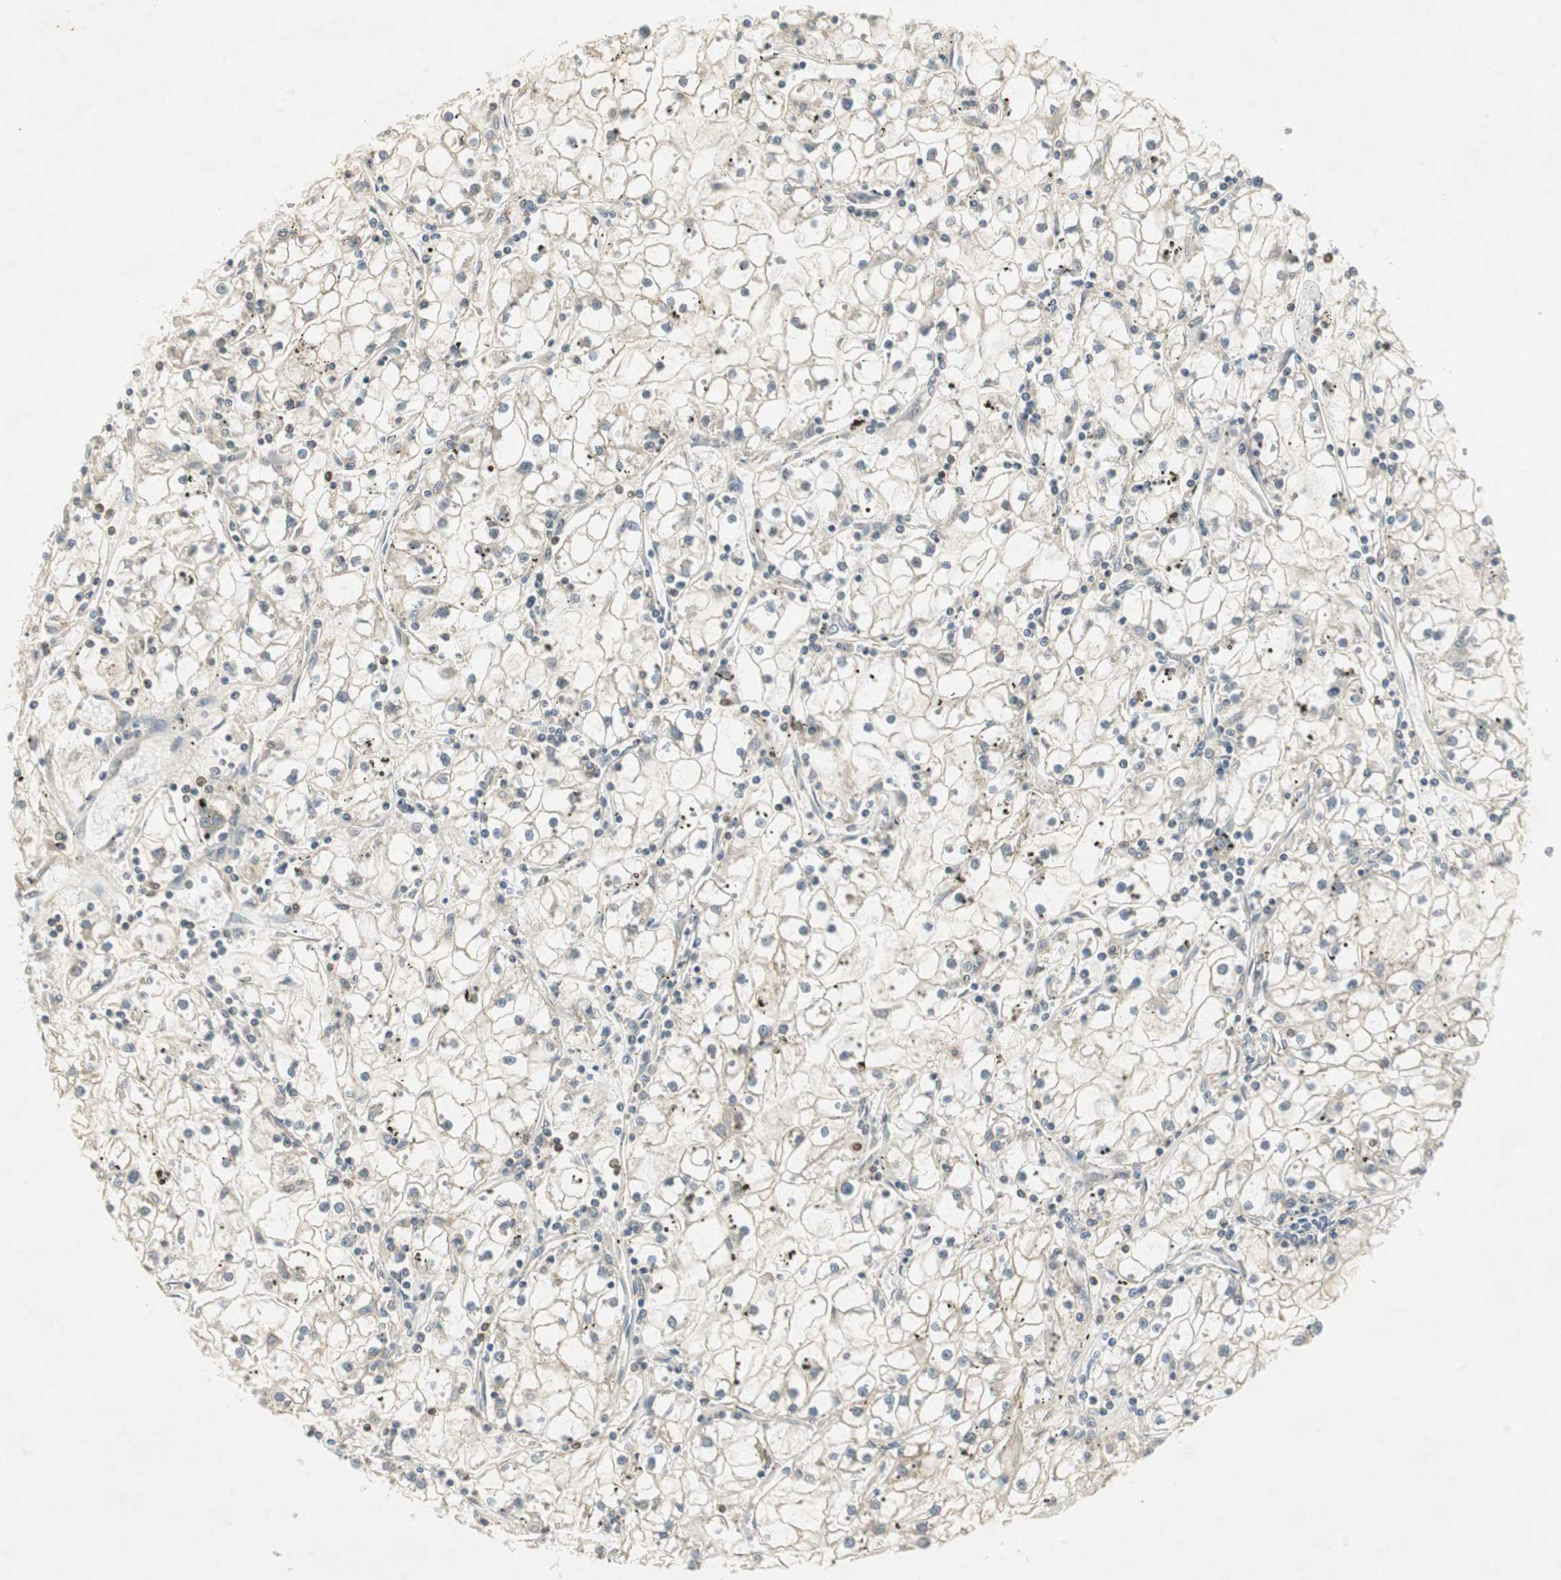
{"staining": {"intensity": "negative", "quantity": "none", "location": "none"}, "tissue": "renal cancer", "cell_type": "Tumor cells", "image_type": "cancer", "snomed": [{"axis": "morphology", "description": "Adenocarcinoma, NOS"}, {"axis": "topography", "description": "Kidney"}], "caption": "IHC image of adenocarcinoma (renal) stained for a protein (brown), which reveals no positivity in tumor cells.", "gene": "USP2", "patient": {"sex": "male", "age": 56}}